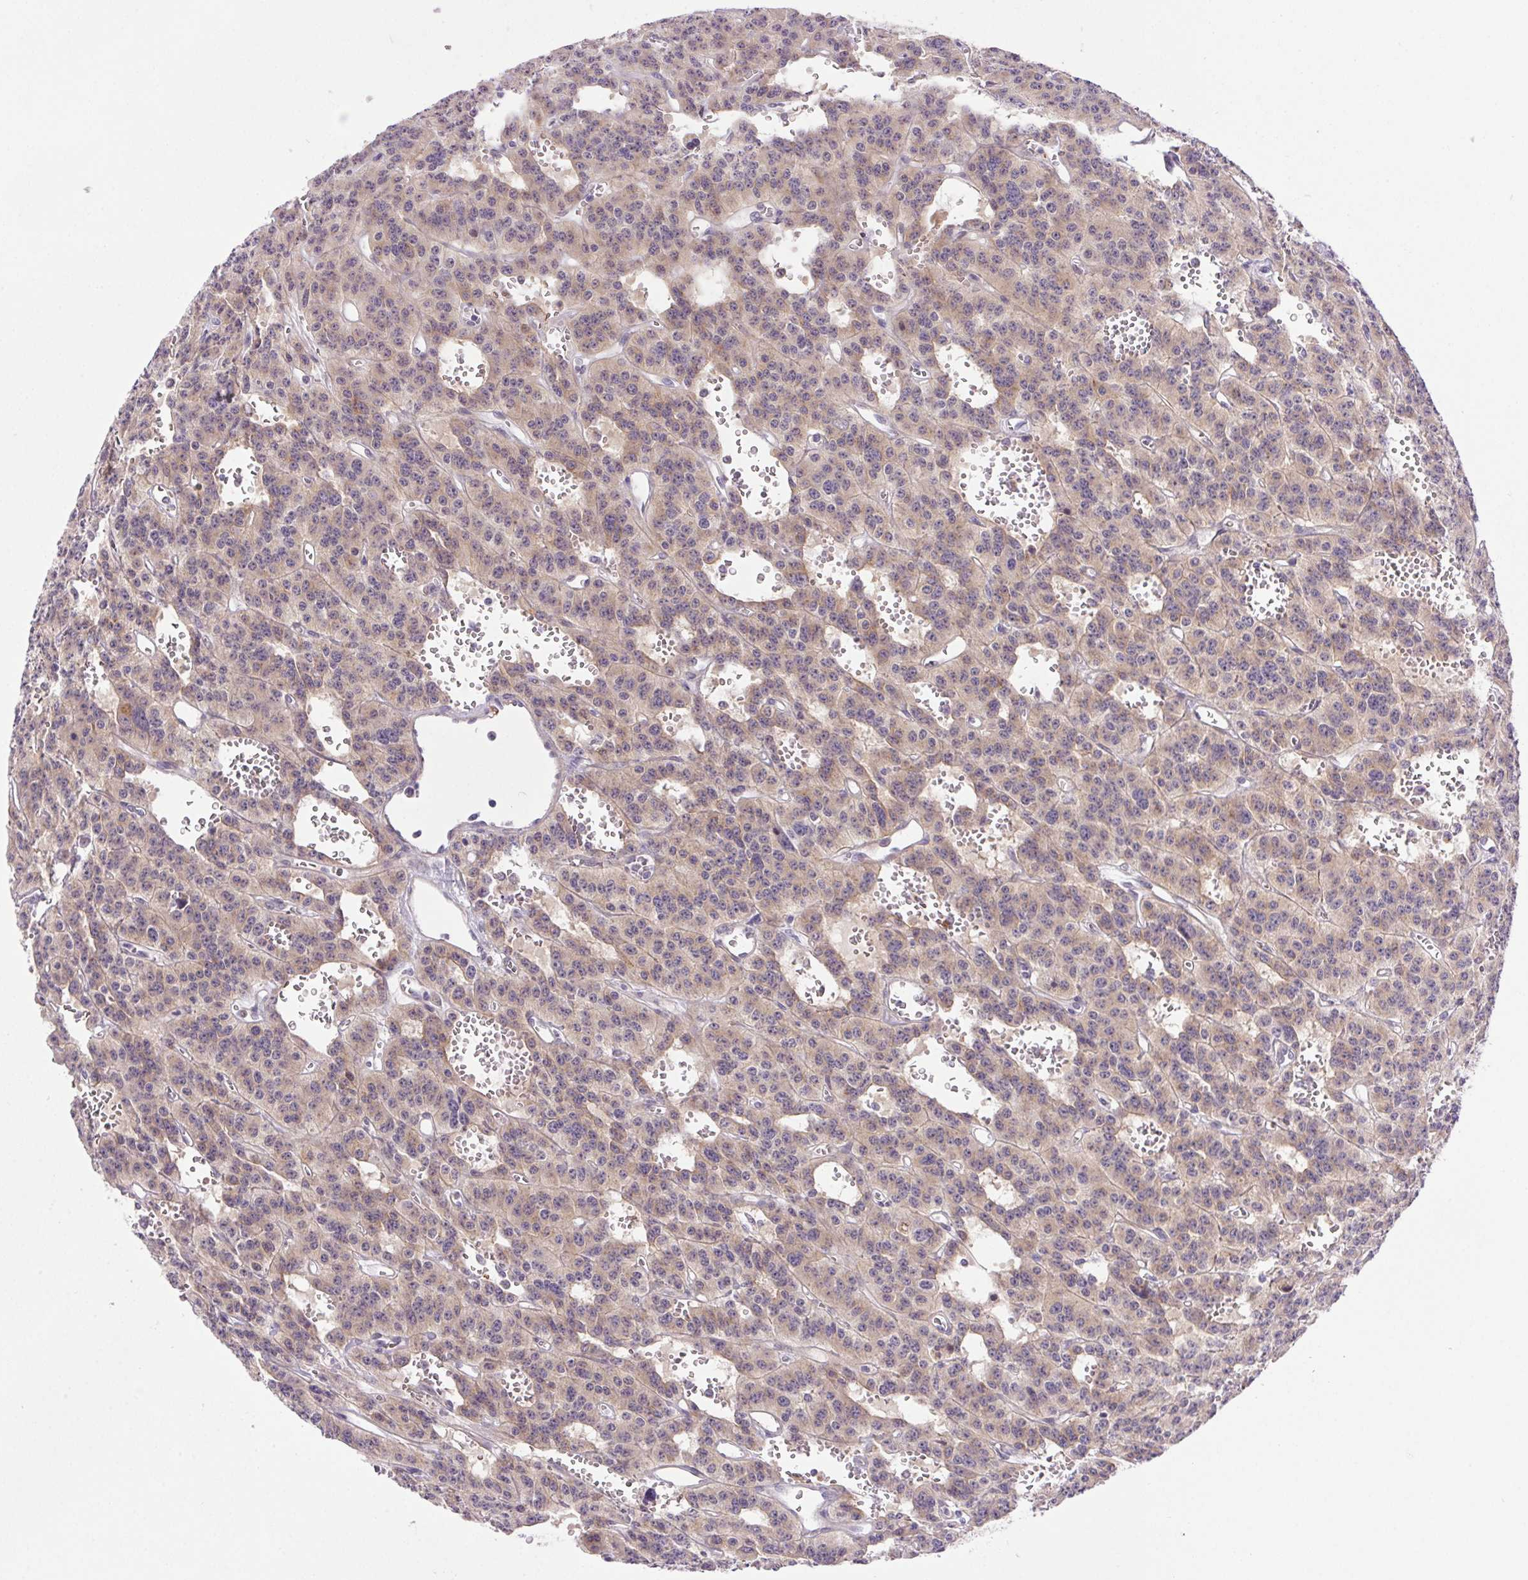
{"staining": {"intensity": "weak", "quantity": "25%-75%", "location": "cytoplasmic/membranous,nuclear"}, "tissue": "carcinoid", "cell_type": "Tumor cells", "image_type": "cancer", "snomed": [{"axis": "morphology", "description": "Carcinoid, malignant, NOS"}, {"axis": "topography", "description": "Lung"}], "caption": "Malignant carcinoid stained with a brown dye reveals weak cytoplasmic/membranous and nuclear positive expression in about 25%-75% of tumor cells.", "gene": "LRRTM1", "patient": {"sex": "female", "age": 71}}